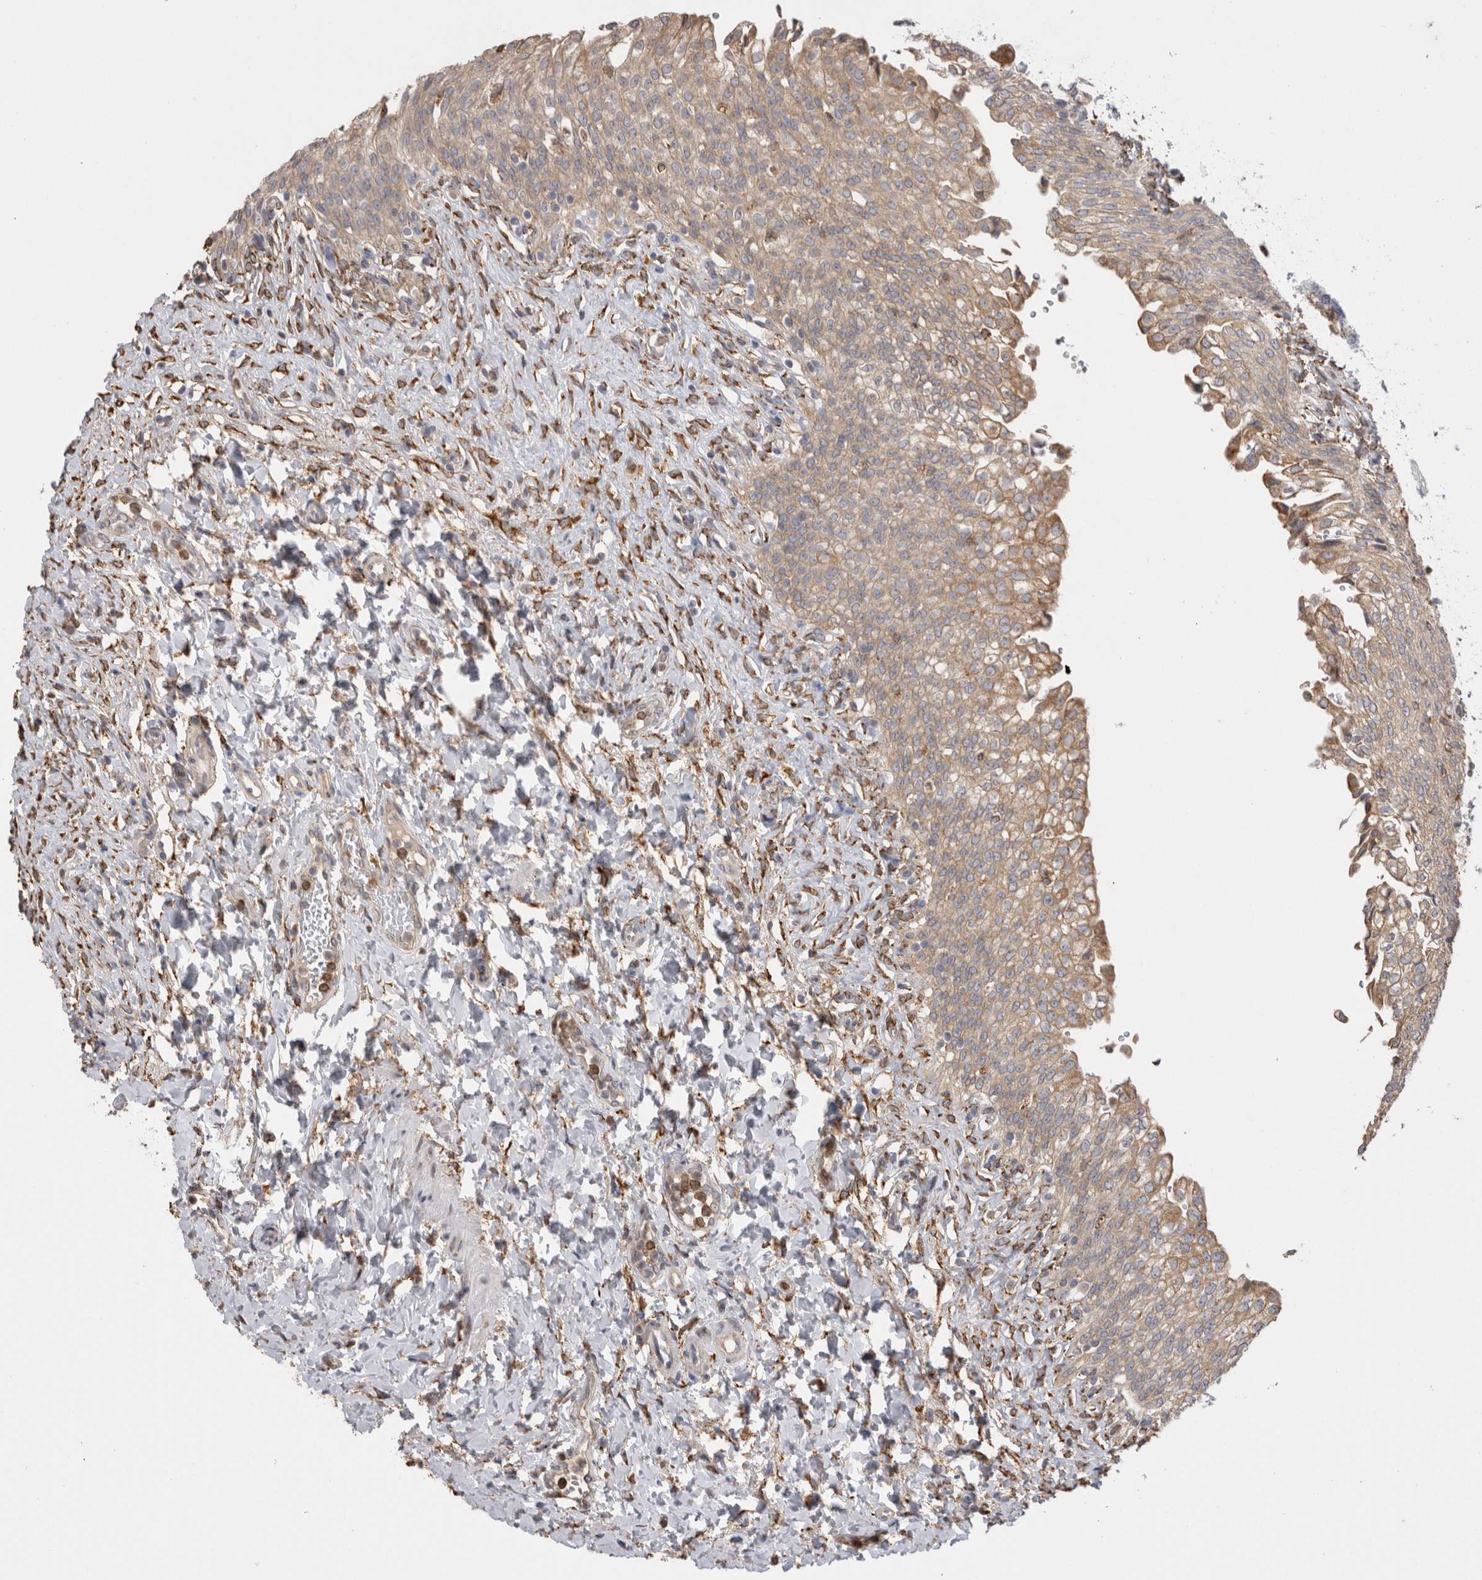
{"staining": {"intensity": "moderate", "quantity": ">75%", "location": "cytoplasmic/membranous"}, "tissue": "urinary bladder", "cell_type": "Urothelial cells", "image_type": "normal", "snomed": [{"axis": "morphology", "description": "Urothelial carcinoma, High grade"}, {"axis": "topography", "description": "Urinary bladder"}], "caption": "Immunohistochemistry (IHC) micrograph of normal urinary bladder stained for a protein (brown), which demonstrates medium levels of moderate cytoplasmic/membranous positivity in about >75% of urothelial cells.", "gene": "LRPAP1", "patient": {"sex": "male", "age": 46}}